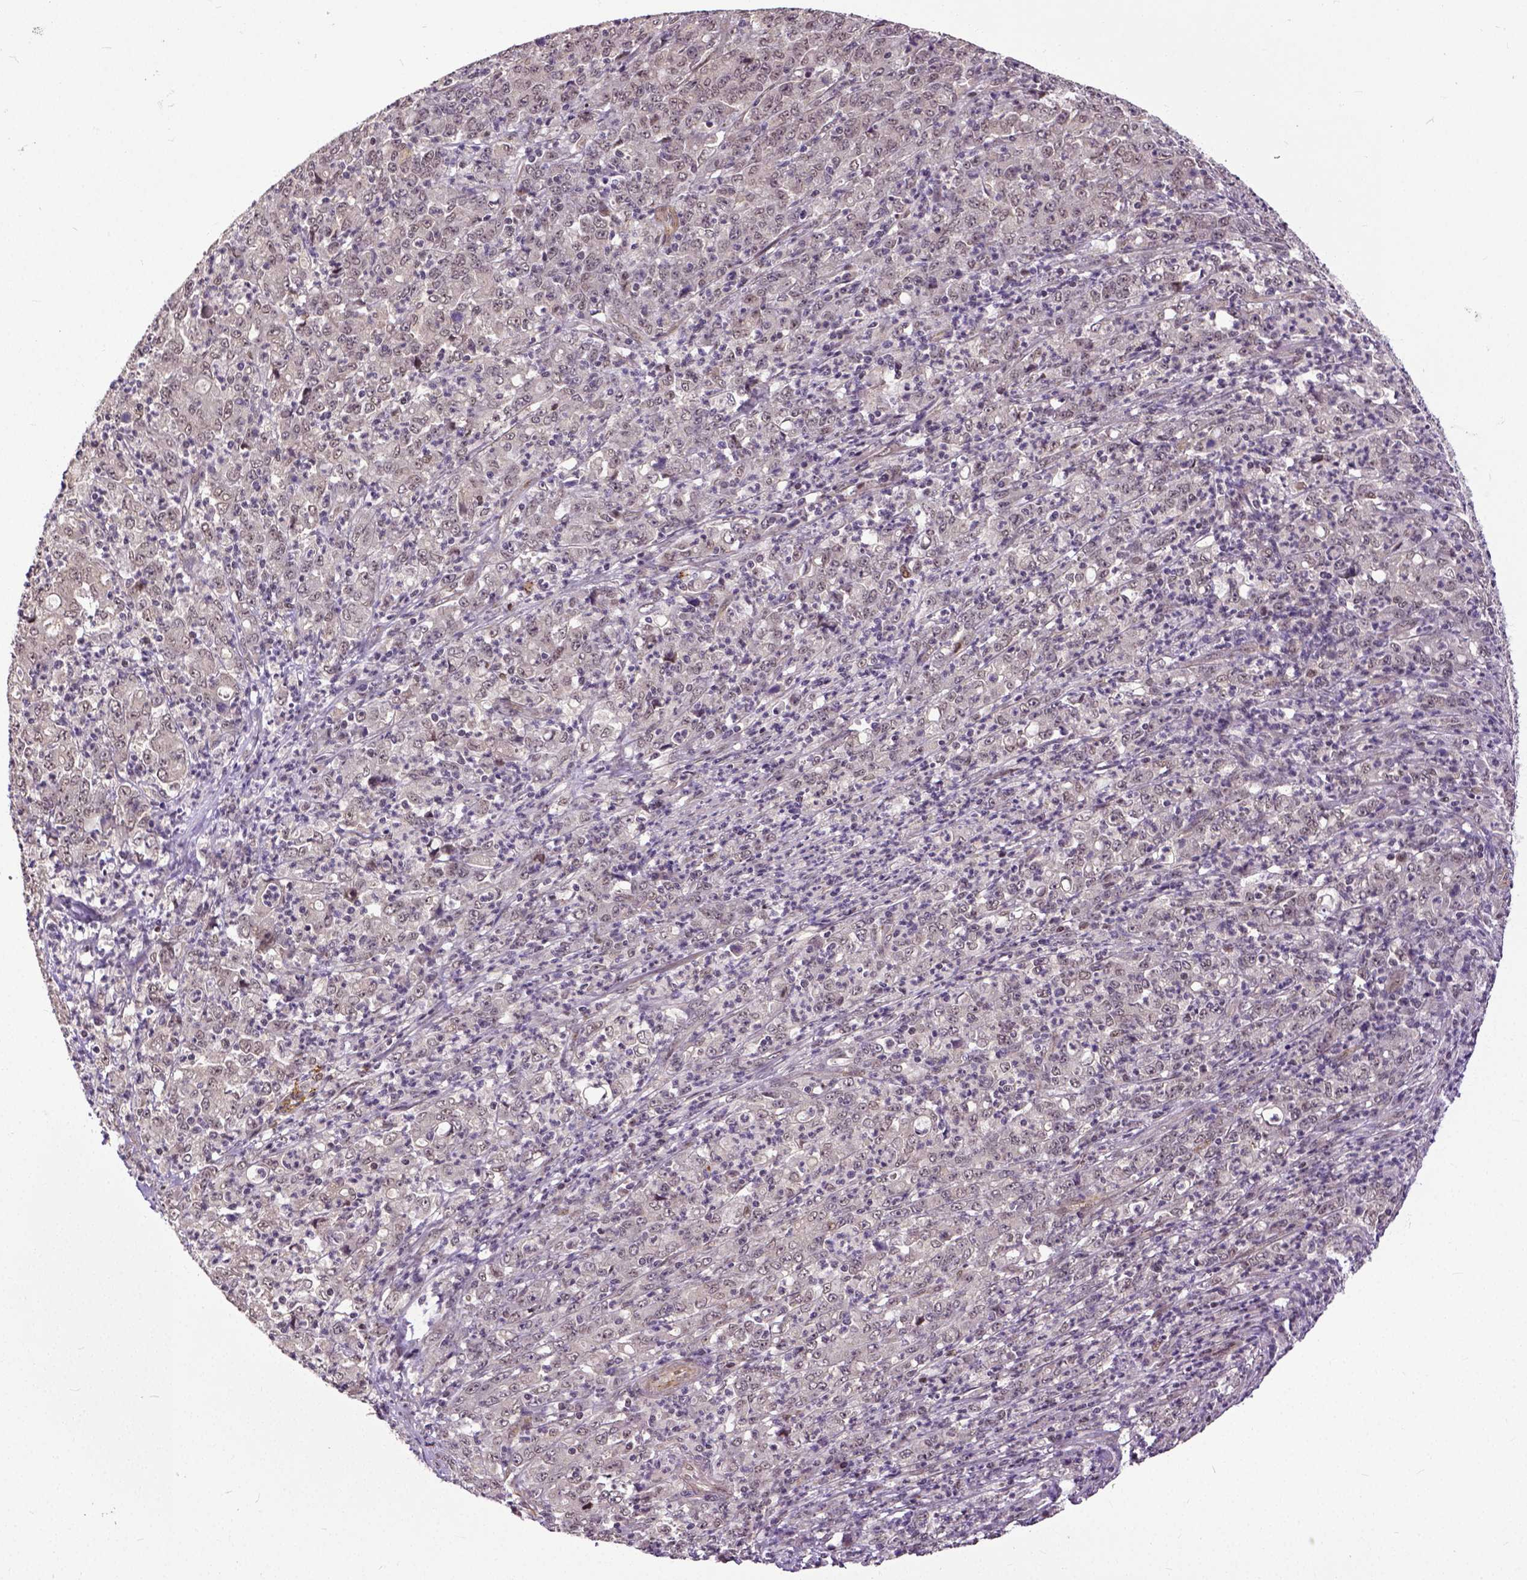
{"staining": {"intensity": "negative", "quantity": "none", "location": "none"}, "tissue": "stomach cancer", "cell_type": "Tumor cells", "image_type": "cancer", "snomed": [{"axis": "morphology", "description": "Adenocarcinoma, NOS"}, {"axis": "topography", "description": "Stomach, lower"}], "caption": "Tumor cells are negative for brown protein staining in stomach cancer.", "gene": "DICER1", "patient": {"sex": "female", "age": 71}}